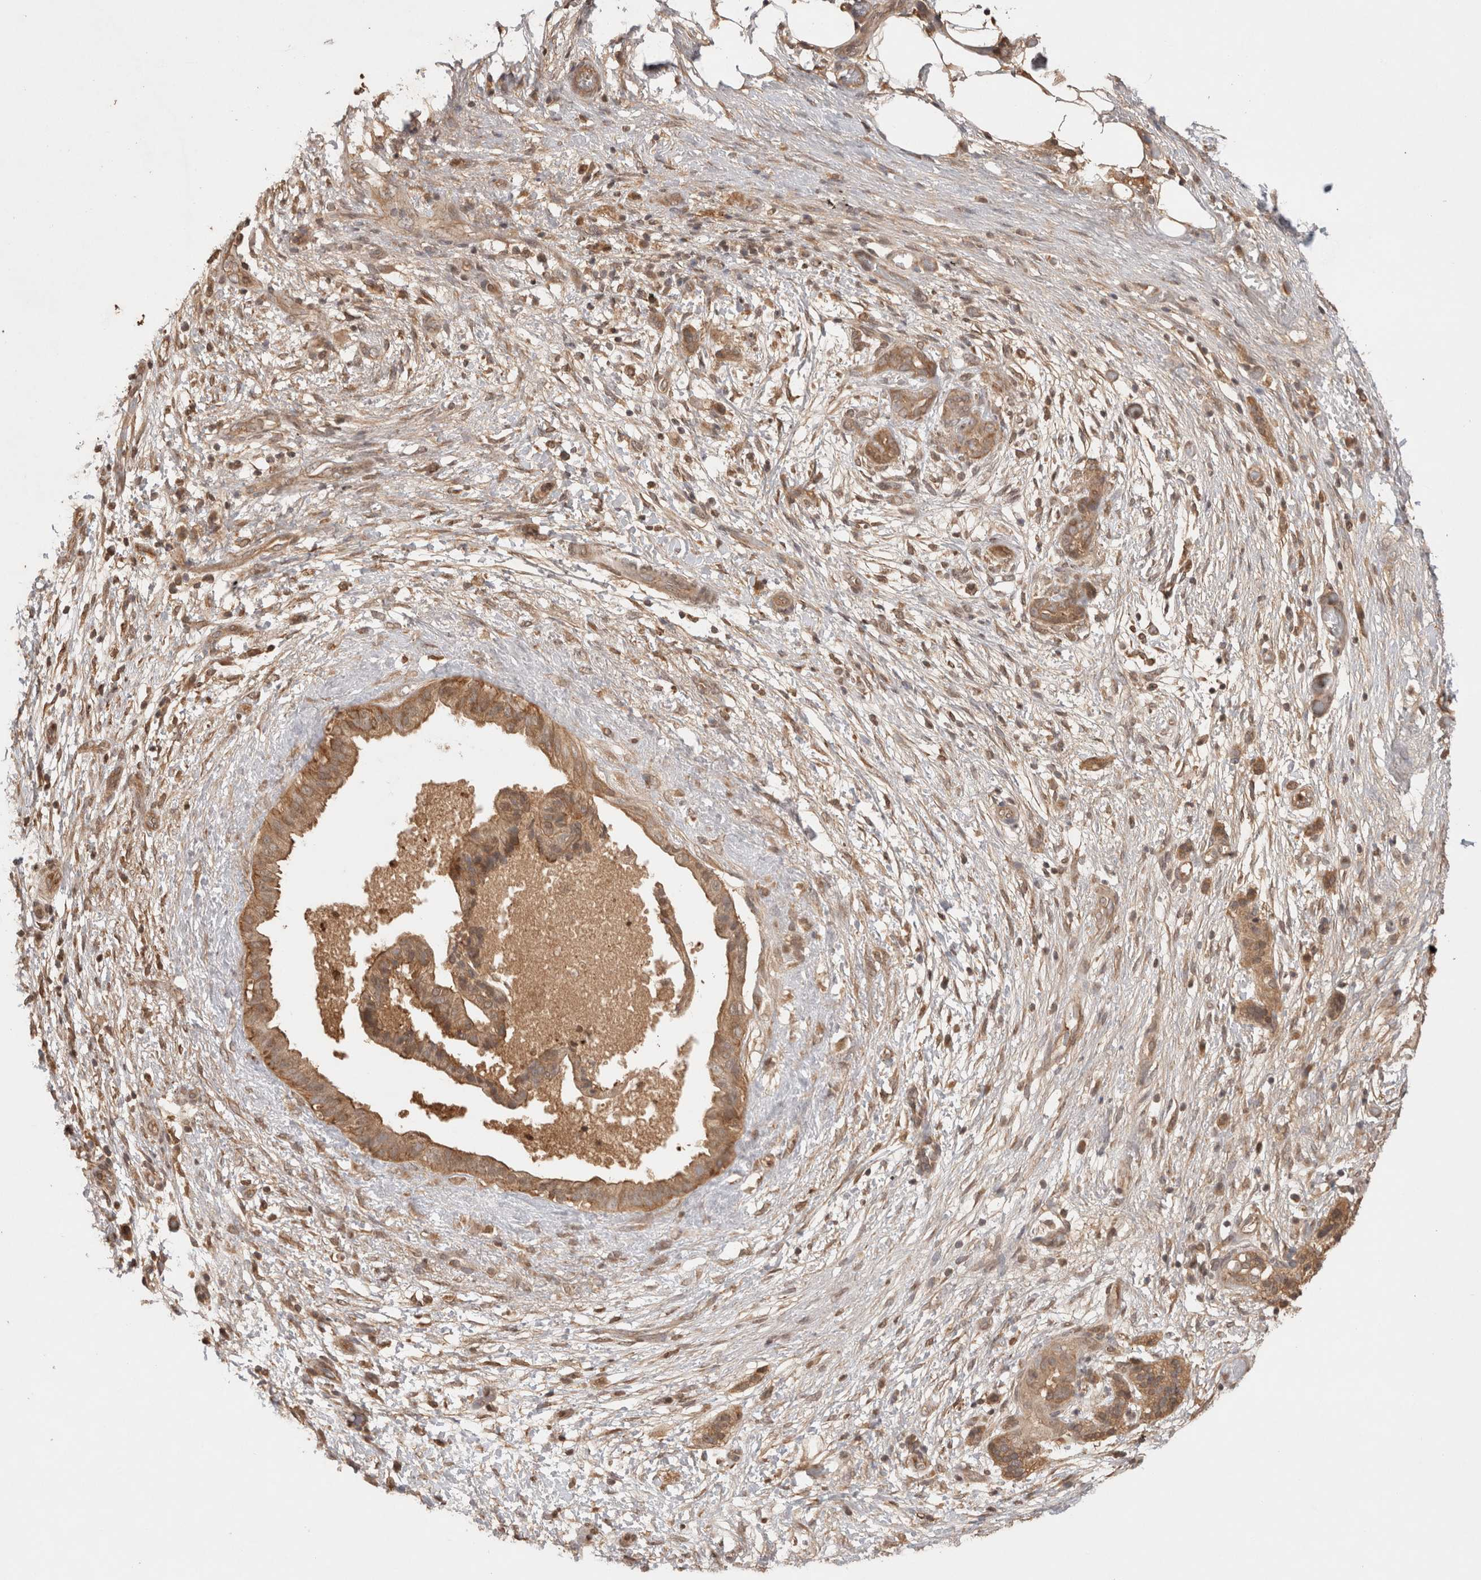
{"staining": {"intensity": "moderate", "quantity": ">75%", "location": "cytoplasmic/membranous"}, "tissue": "pancreatic cancer", "cell_type": "Tumor cells", "image_type": "cancer", "snomed": [{"axis": "morphology", "description": "Adenocarcinoma, NOS"}, {"axis": "topography", "description": "Pancreas"}], "caption": "This histopathology image exhibits immunohistochemistry (IHC) staining of pancreatic cancer (adenocarcinoma), with medium moderate cytoplasmic/membranous positivity in approximately >75% of tumor cells.", "gene": "PRMT3", "patient": {"sex": "female", "age": 78}}